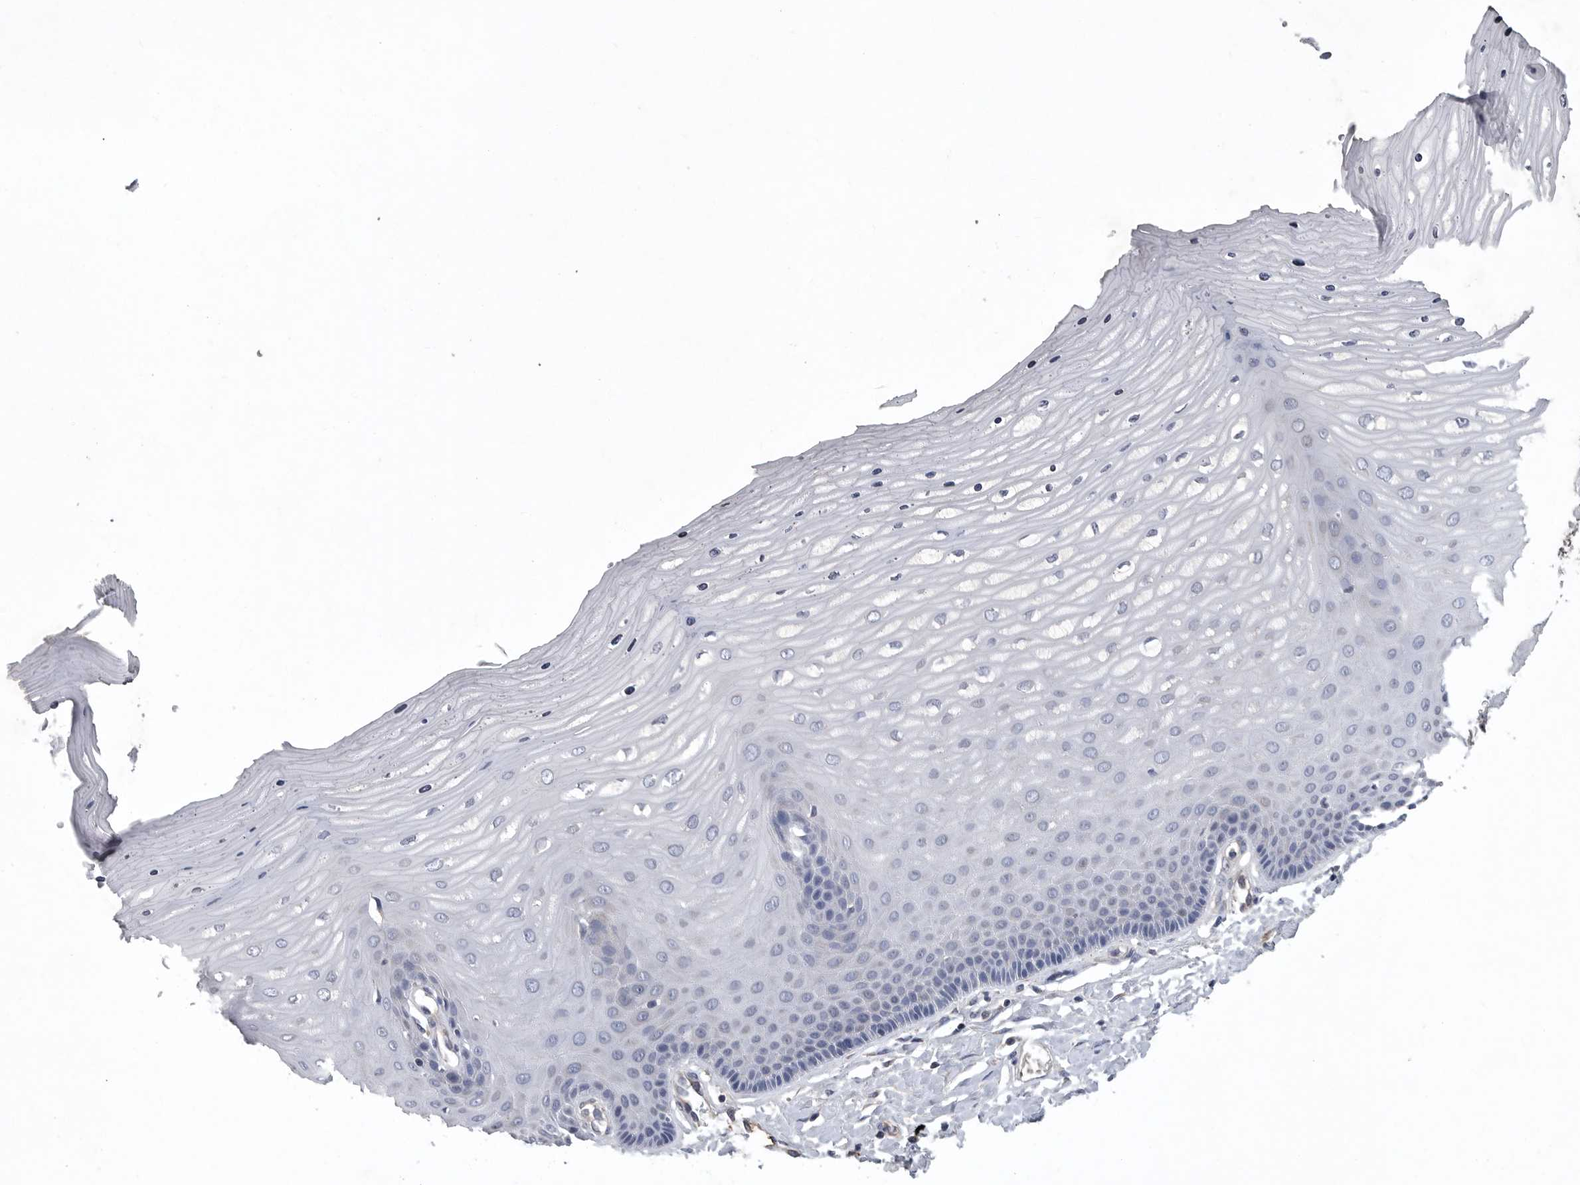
{"staining": {"intensity": "moderate", "quantity": ">75%", "location": "cytoplasmic/membranous"}, "tissue": "cervix", "cell_type": "Glandular cells", "image_type": "normal", "snomed": [{"axis": "morphology", "description": "Normal tissue, NOS"}, {"axis": "topography", "description": "Cervix"}], "caption": "A brown stain highlights moderate cytoplasmic/membranous staining of a protein in glandular cells of normal human cervix.", "gene": "OXR1", "patient": {"sex": "female", "age": 55}}